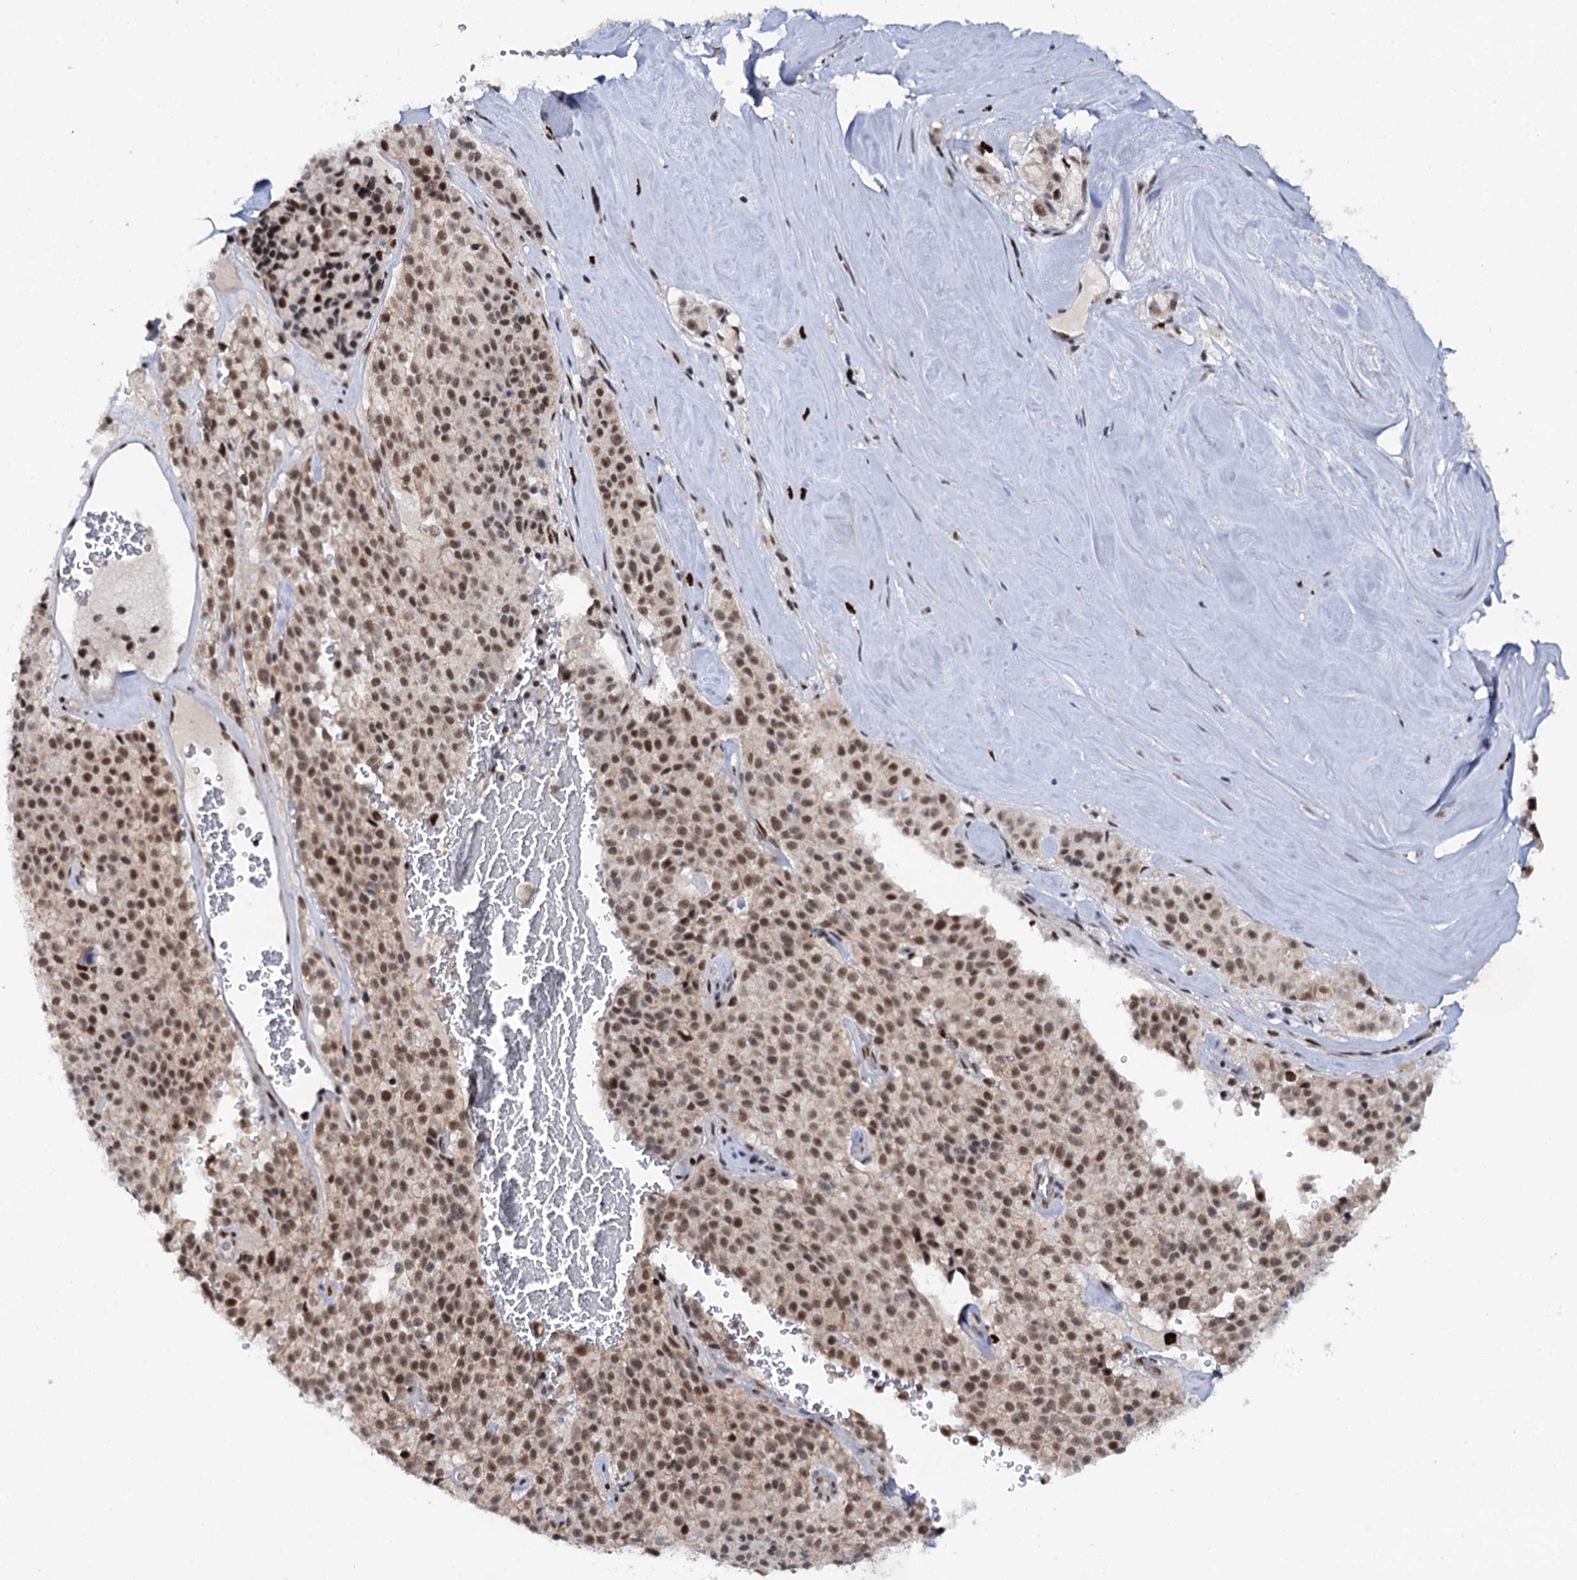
{"staining": {"intensity": "moderate", "quantity": ">75%", "location": "nuclear"}, "tissue": "pancreatic cancer", "cell_type": "Tumor cells", "image_type": "cancer", "snomed": [{"axis": "morphology", "description": "Adenocarcinoma, NOS"}, {"axis": "topography", "description": "Pancreas"}], "caption": "Adenocarcinoma (pancreatic) stained with a brown dye shows moderate nuclear positive expression in approximately >75% of tumor cells.", "gene": "BUD13", "patient": {"sex": "male", "age": 65}}